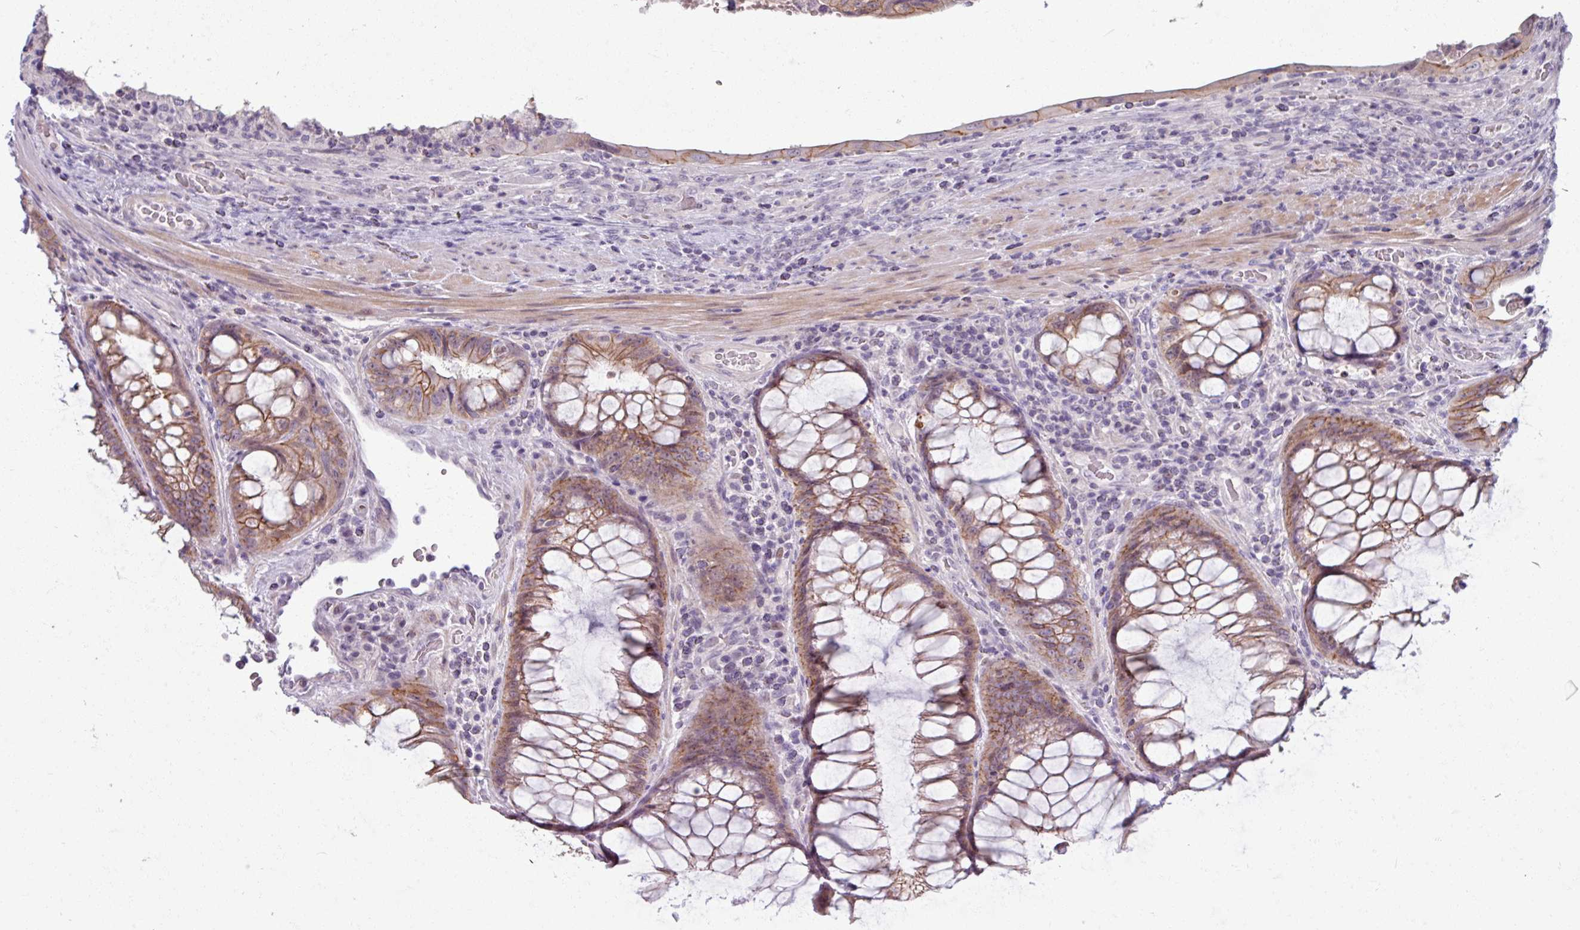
{"staining": {"intensity": "moderate", "quantity": ">75%", "location": "cytoplasmic/membranous"}, "tissue": "colorectal cancer", "cell_type": "Tumor cells", "image_type": "cancer", "snomed": [{"axis": "morphology", "description": "Adenocarcinoma, NOS"}, {"axis": "topography", "description": "Rectum"}], "caption": "A brown stain shows moderate cytoplasmic/membranous positivity of a protein in human colorectal cancer (adenocarcinoma) tumor cells.", "gene": "PNMA6A", "patient": {"sex": "male", "age": 63}}